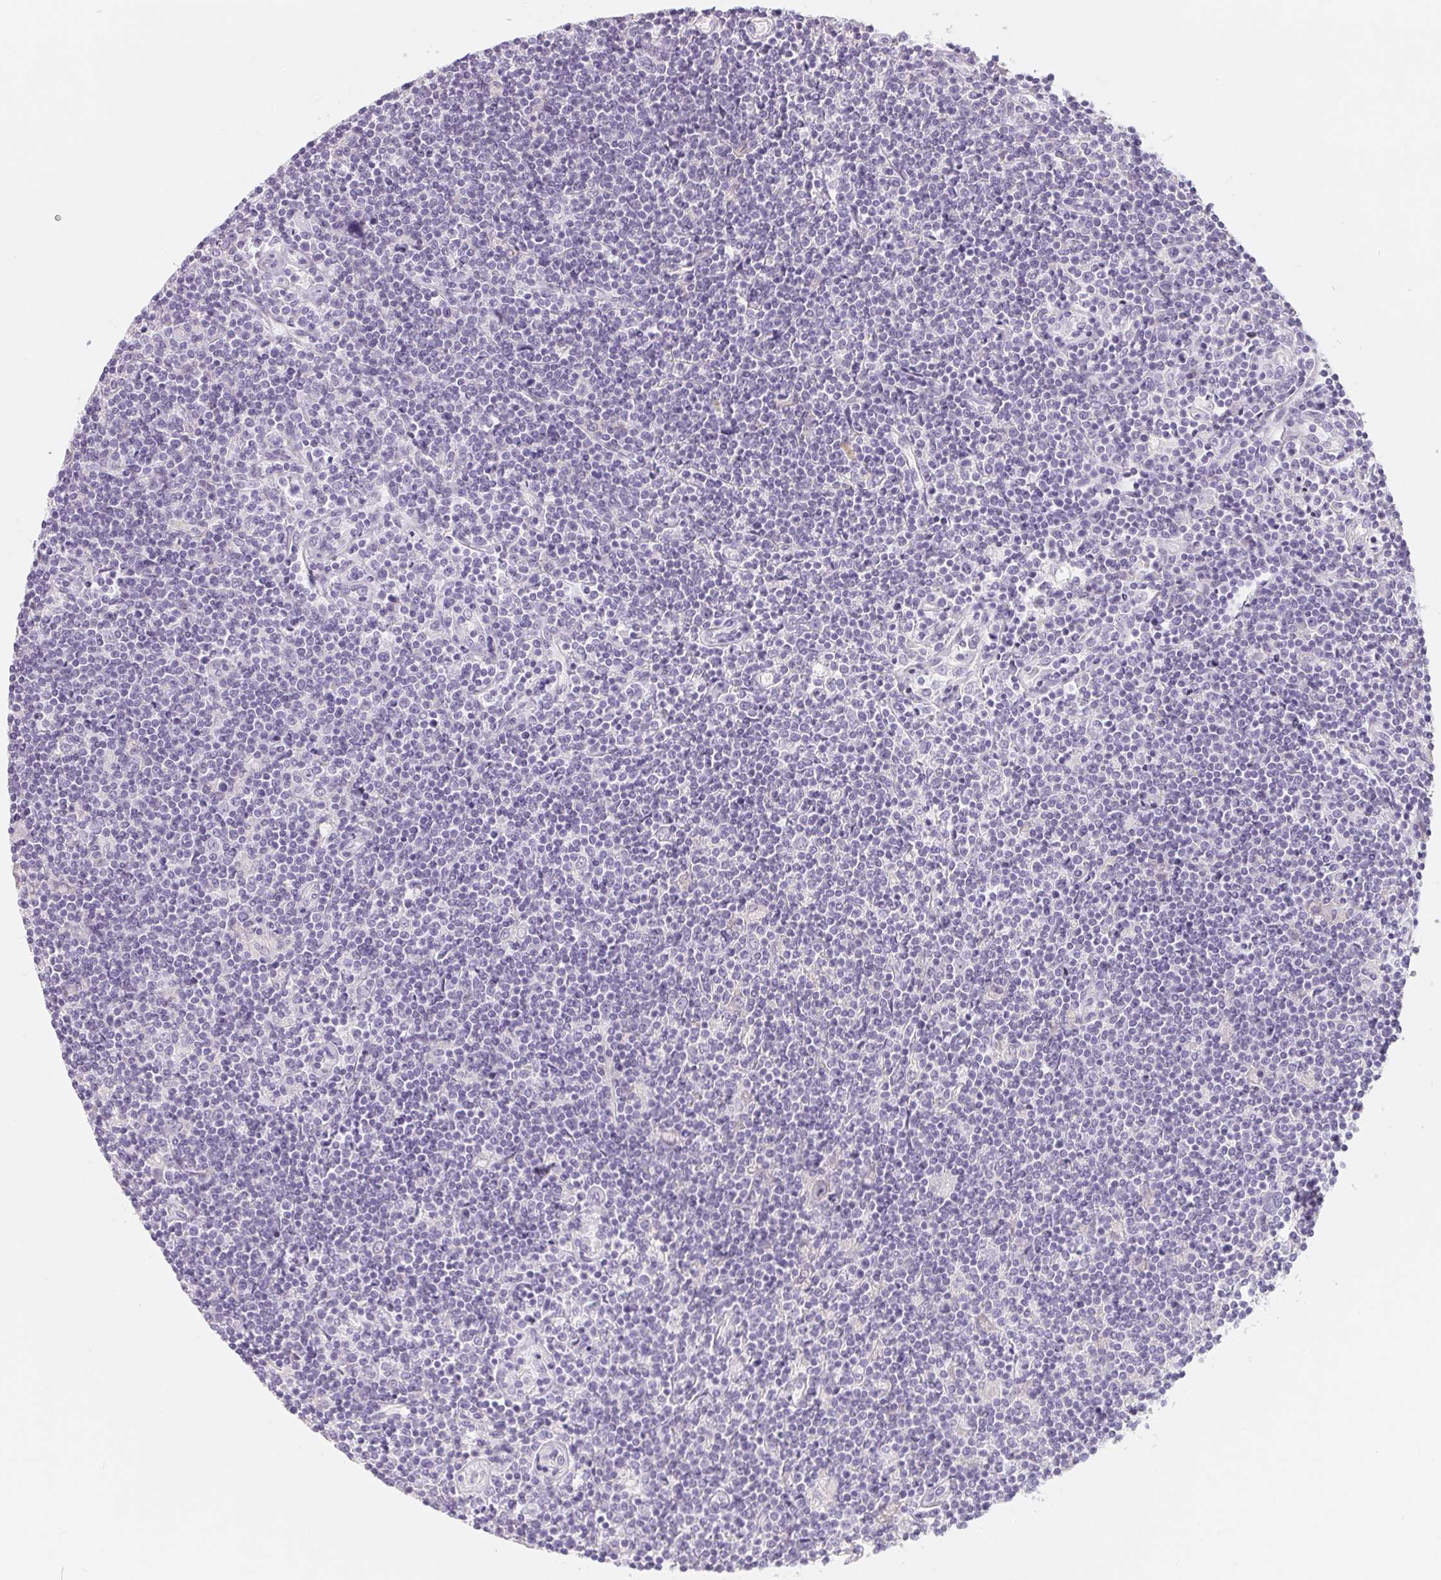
{"staining": {"intensity": "negative", "quantity": "none", "location": "none"}, "tissue": "lymphoma", "cell_type": "Tumor cells", "image_type": "cancer", "snomed": [{"axis": "morphology", "description": "Hodgkin's disease, NOS"}, {"axis": "topography", "description": "Lymph node"}], "caption": "High magnification brightfield microscopy of lymphoma stained with DAB (3,3'-diaminobenzidine) (brown) and counterstained with hematoxylin (blue): tumor cells show no significant expression. The staining was performed using DAB (3,3'-diaminobenzidine) to visualize the protein expression in brown, while the nuclei were stained in blue with hematoxylin (Magnification: 20x).", "gene": "SPACA5B", "patient": {"sex": "male", "age": 40}}